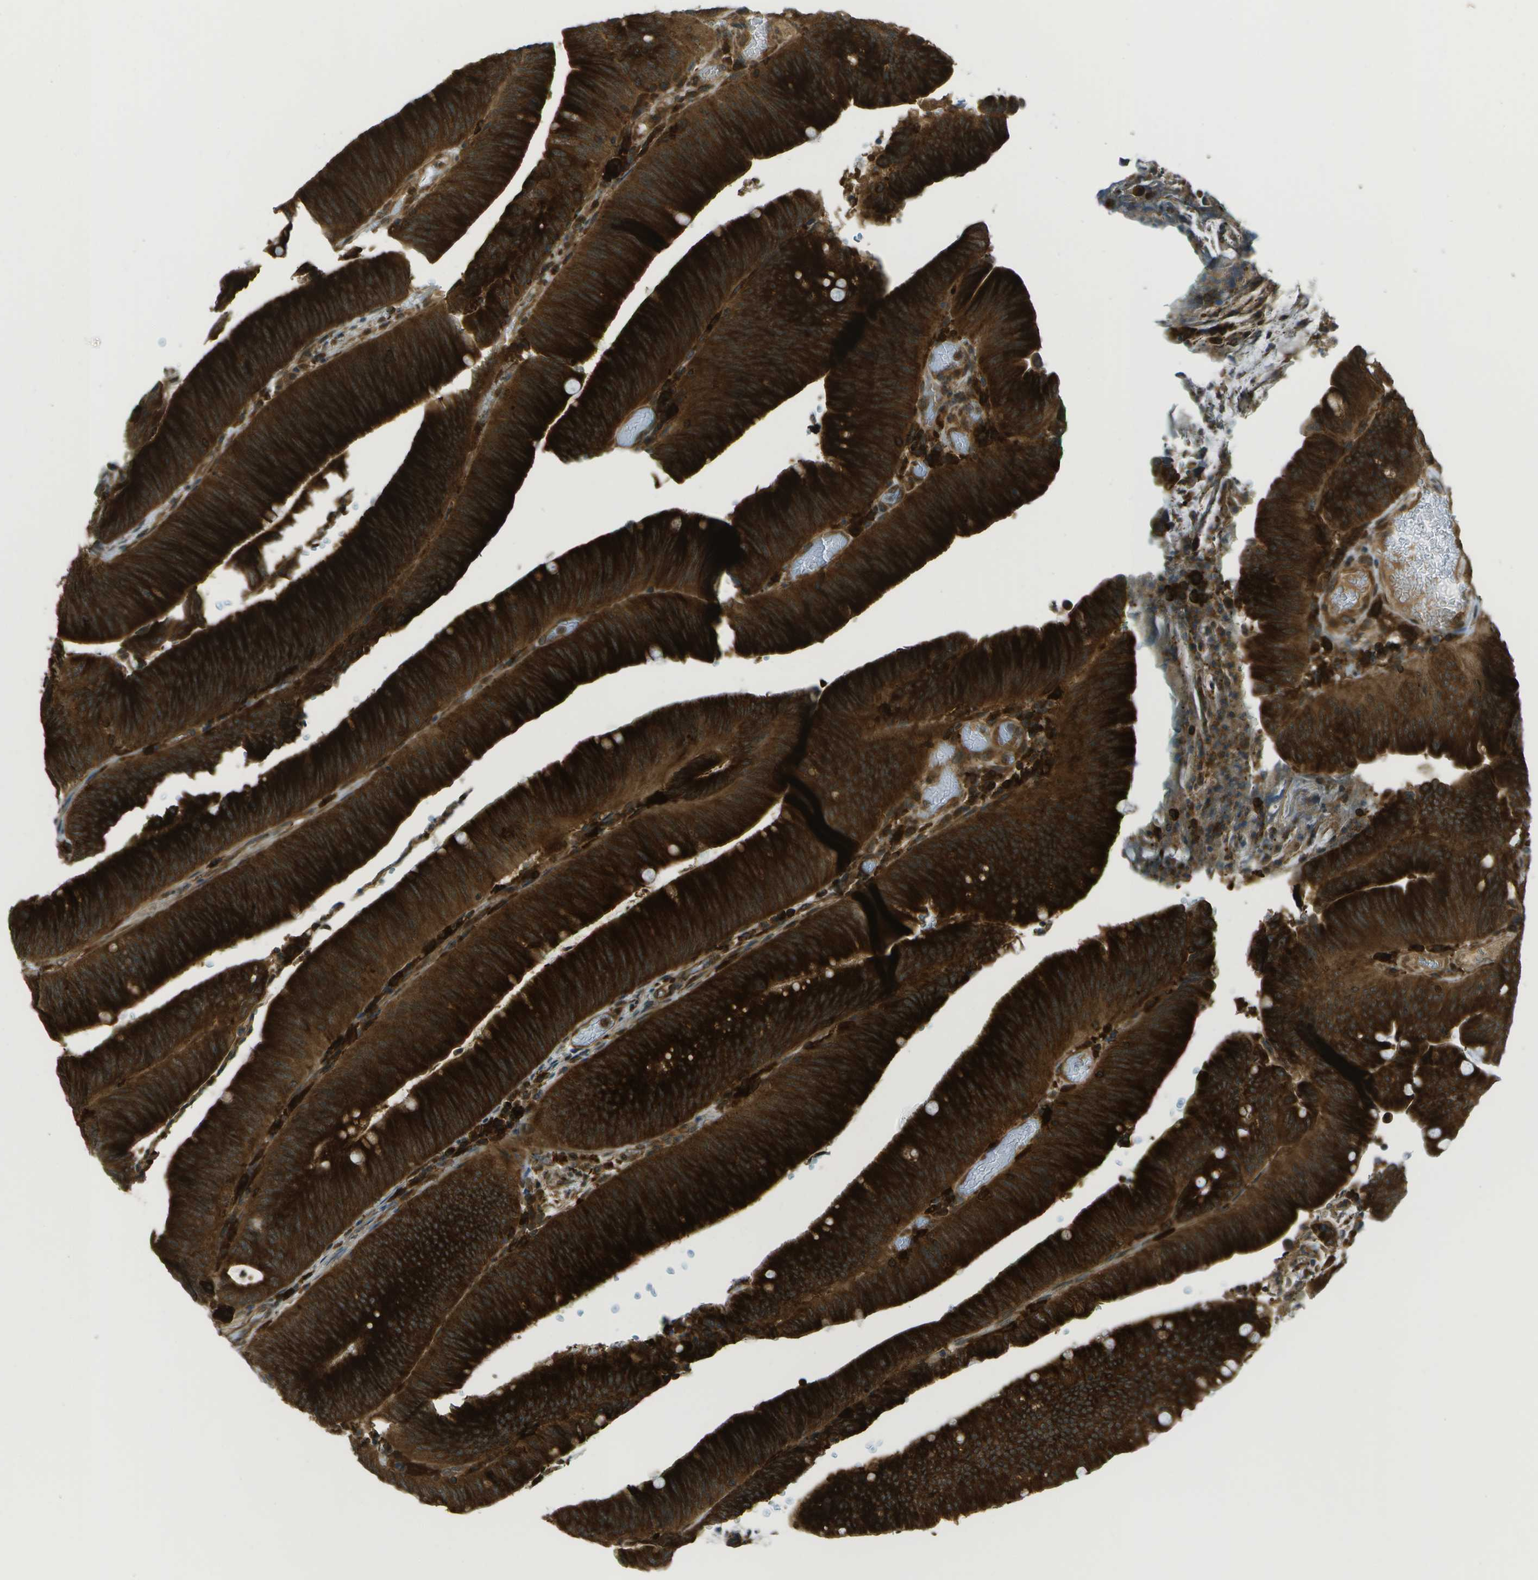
{"staining": {"intensity": "strong", "quantity": ">75%", "location": "cytoplasmic/membranous"}, "tissue": "colorectal cancer", "cell_type": "Tumor cells", "image_type": "cancer", "snomed": [{"axis": "morphology", "description": "Normal tissue, NOS"}, {"axis": "morphology", "description": "Adenocarcinoma, NOS"}, {"axis": "topography", "description": "Rectum"}], "caption": "Protein positivity by immunohistochemistry (IHC) shows strong cytoplasmic/membranous expression in approximately >75% of tumor cells in colorectal cancer (adenocarcinoma). Using DAB (3,3'-diaminobenzidine) (brown) and hematoxylin (blue) stains, captured at high magnification using brightfield microscopy.", "gene": "TMTC1", "patient": {"sex": "female", "age": 66}}